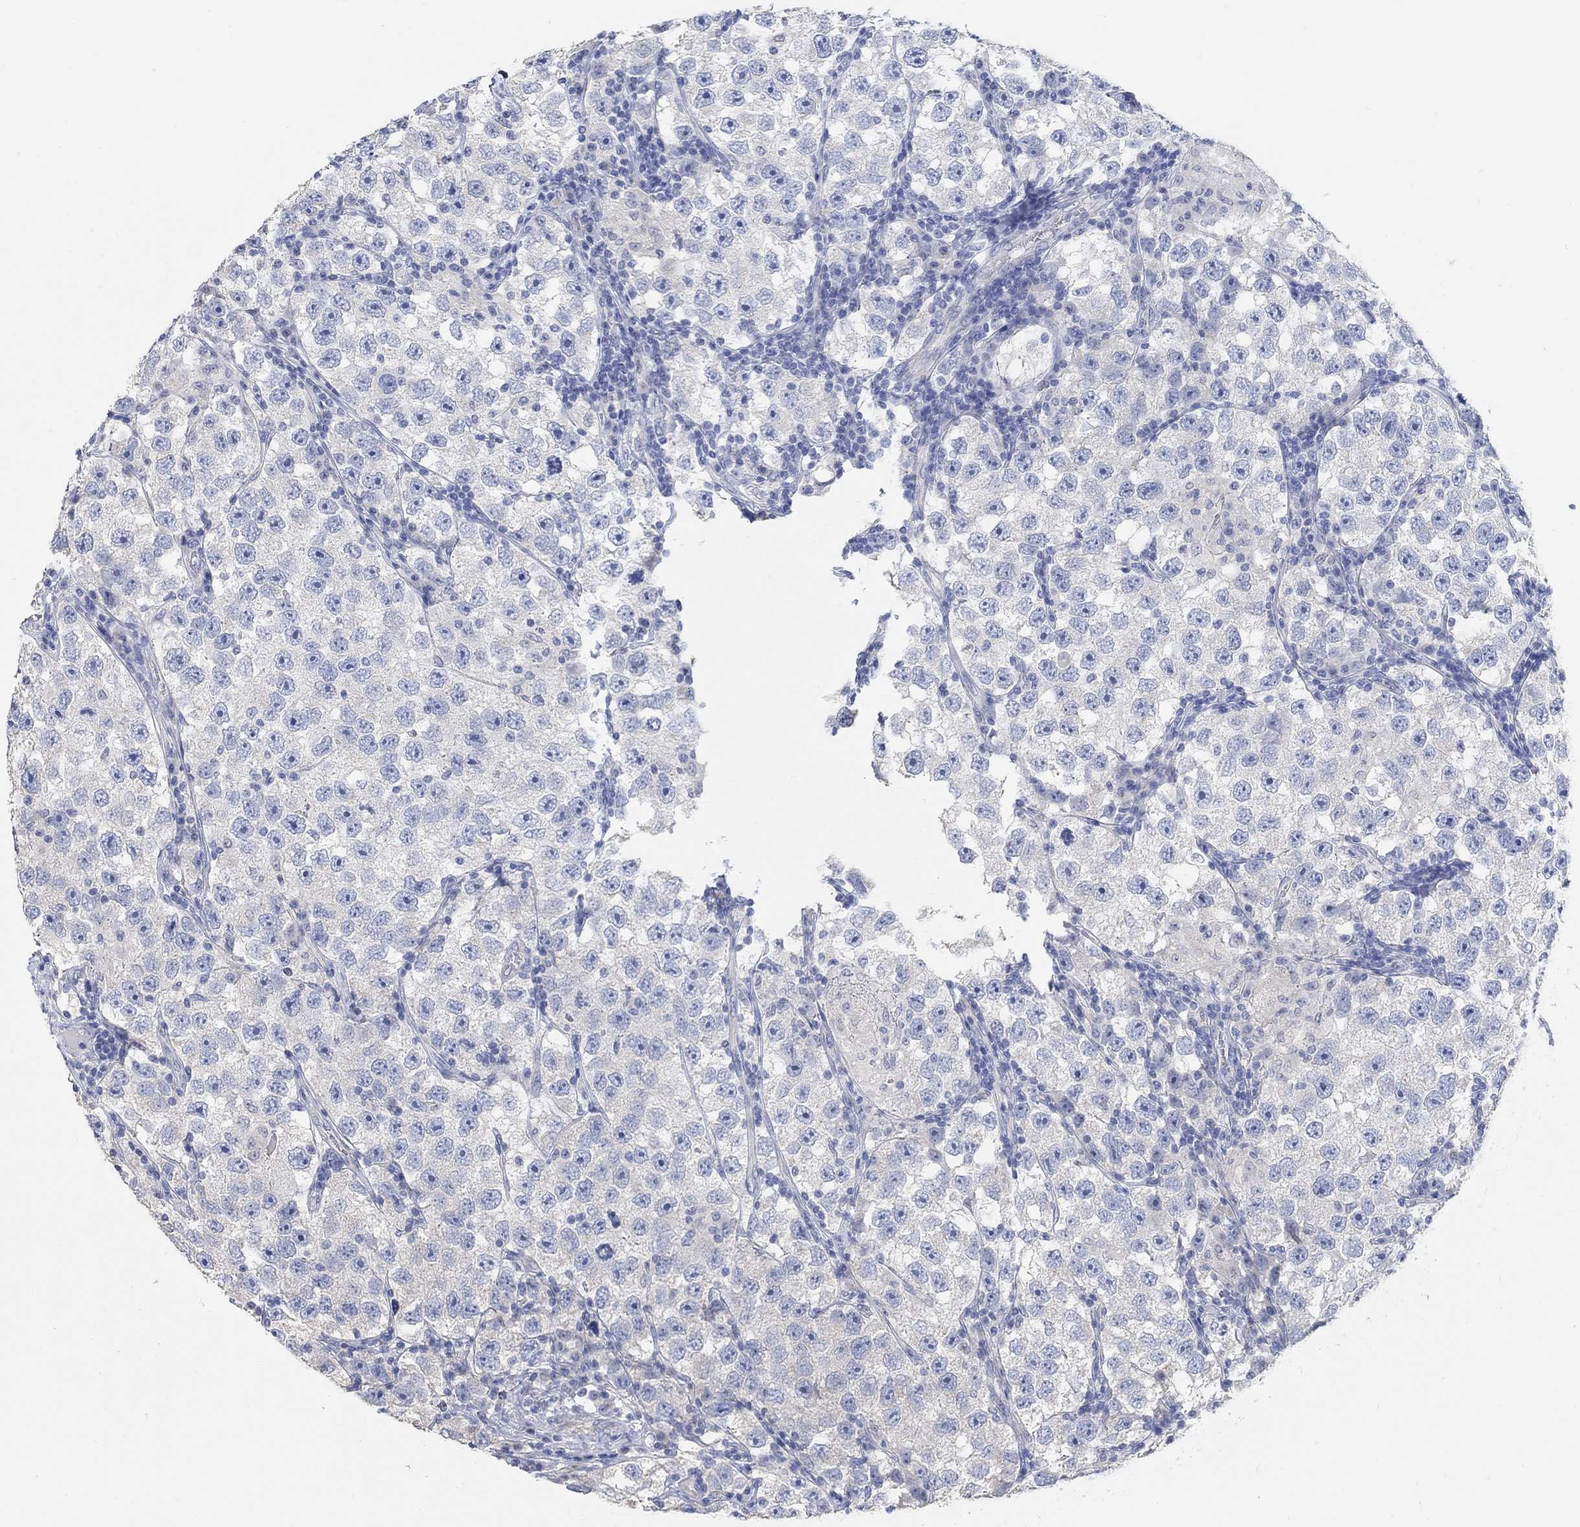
{"staining": {"intensity": "negative", "quantity": "none", "location": "none"}, "tissue": "testis cancer", "cell_type": "Tumor cells", "image_type": "cancer", "snomed": [{"axis": "morphology", "description": "Seminoma, NOS"}, {"axis": "topography", "description": "Testis"}], "caption": "This is an immunohistochemistry (IHC) micrograph of testis cancer (seminoma). There is no positivity in tumor cells.", "gene": "NLRP14", "patient": {"sex": "male", "age": 26}}